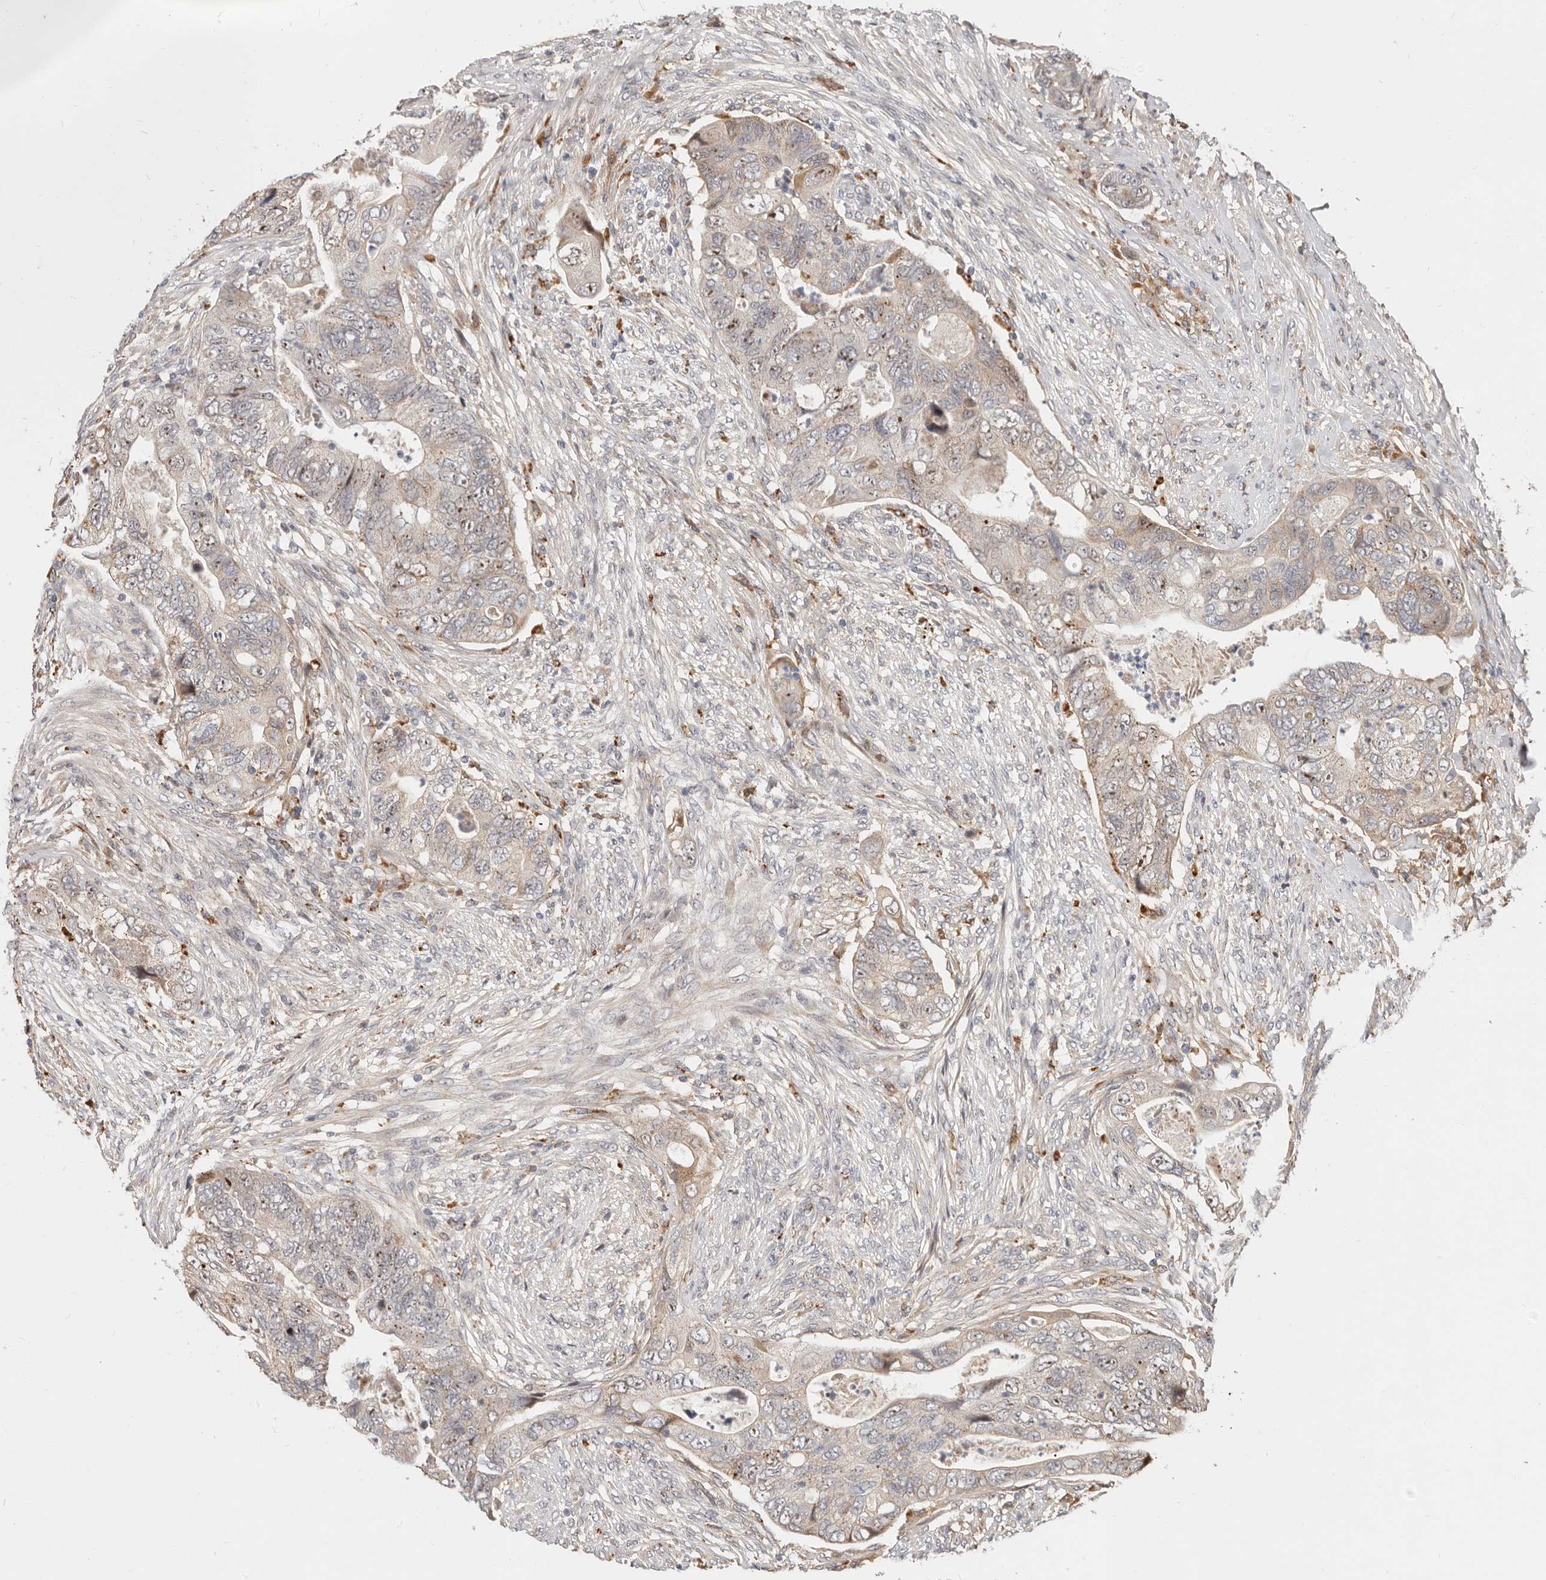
{"staining": {"intensity": "moderate", "quantity": "<25%", "location": "cytoplasmic/membranous,nuclear"}, "tissue": "colorectal cancer", "cell_type": "Tumor cells", "image_type": "cancer", "snomed": [{"axis": "morphology", "description": "Adenocarcinoma, NOS"}, {"axis": "topography", "description": "Rectum"}], "caption": "Immunohistochemistry (IHC) of human adenocarcinoma (colorectal) exhibits low levels of moderate cytoplasmic/membranous and nuclear staining in about <25% of tumor cells. The protein is stained brown, and the nuclei are stained in blue (DAB (3,3'-diaminobenzidine) IHC with brightfield microscopy, high magnification).", "gene": "ZRANB1", "patient": {"sex": "male", "age": 63}}